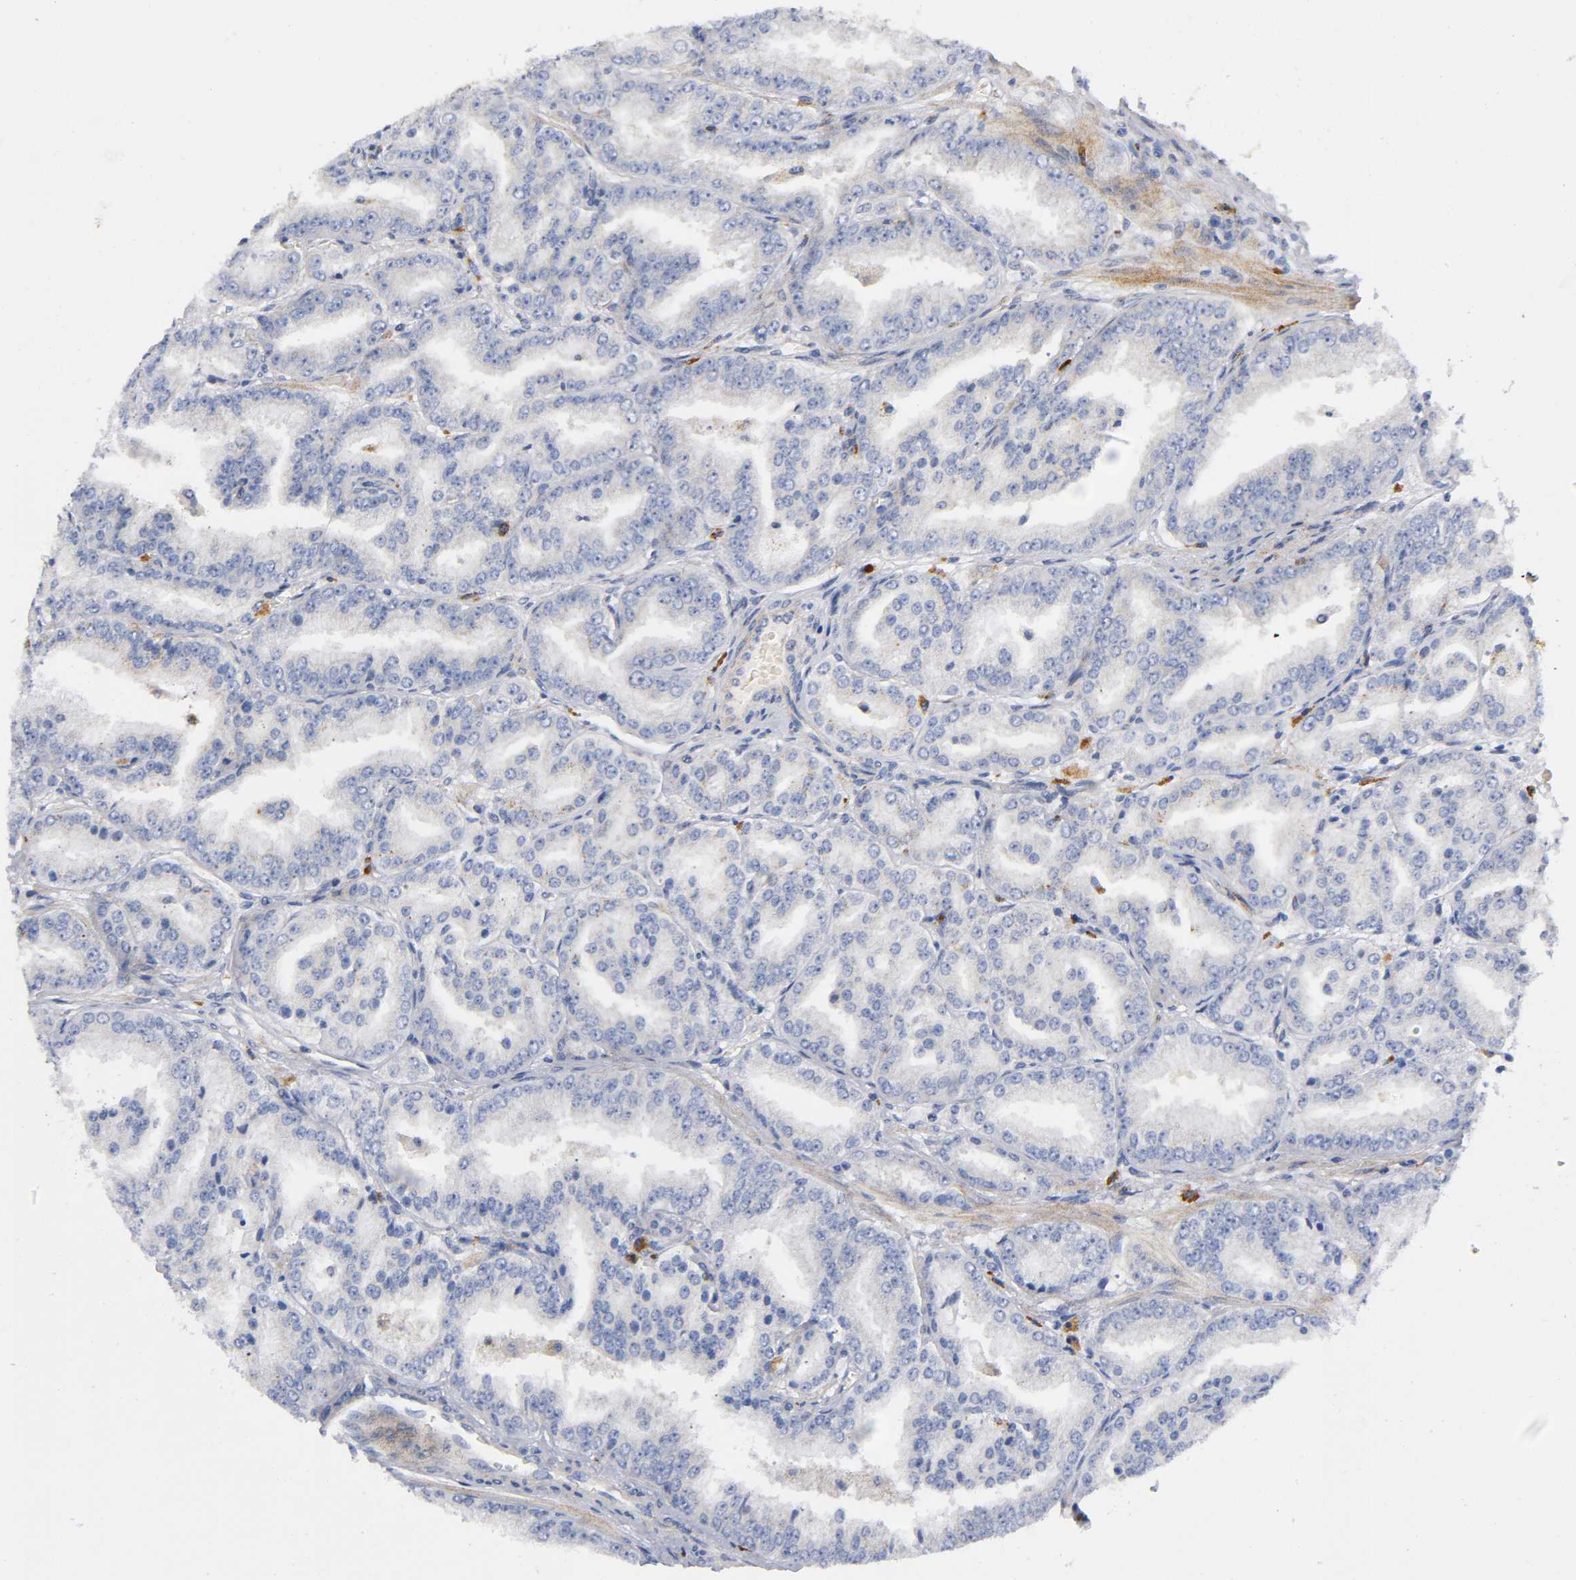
{"staining": {"intensity": "weak", "quantity": "<25%", "location": "cytoplasmic/membranous"}, "tissue": "prostate cancer", "cell_type": "Tumor cells", "image_type": "cancer", "snomed": [{"axis": "morphology", "description": "Adenocarcinoma, High grade"}, {"axis": "topography", "description": "Prostate"}], "caption": "Immunohistochemical staining of human prostate cancer (adenocarcinoma (high-grade)) reveals no significant expression in tumor cells. (IHC, brightfield microscopy, high magnification).", "gene": "EIF5", "patient": {"sex": "male", "age": 61}}